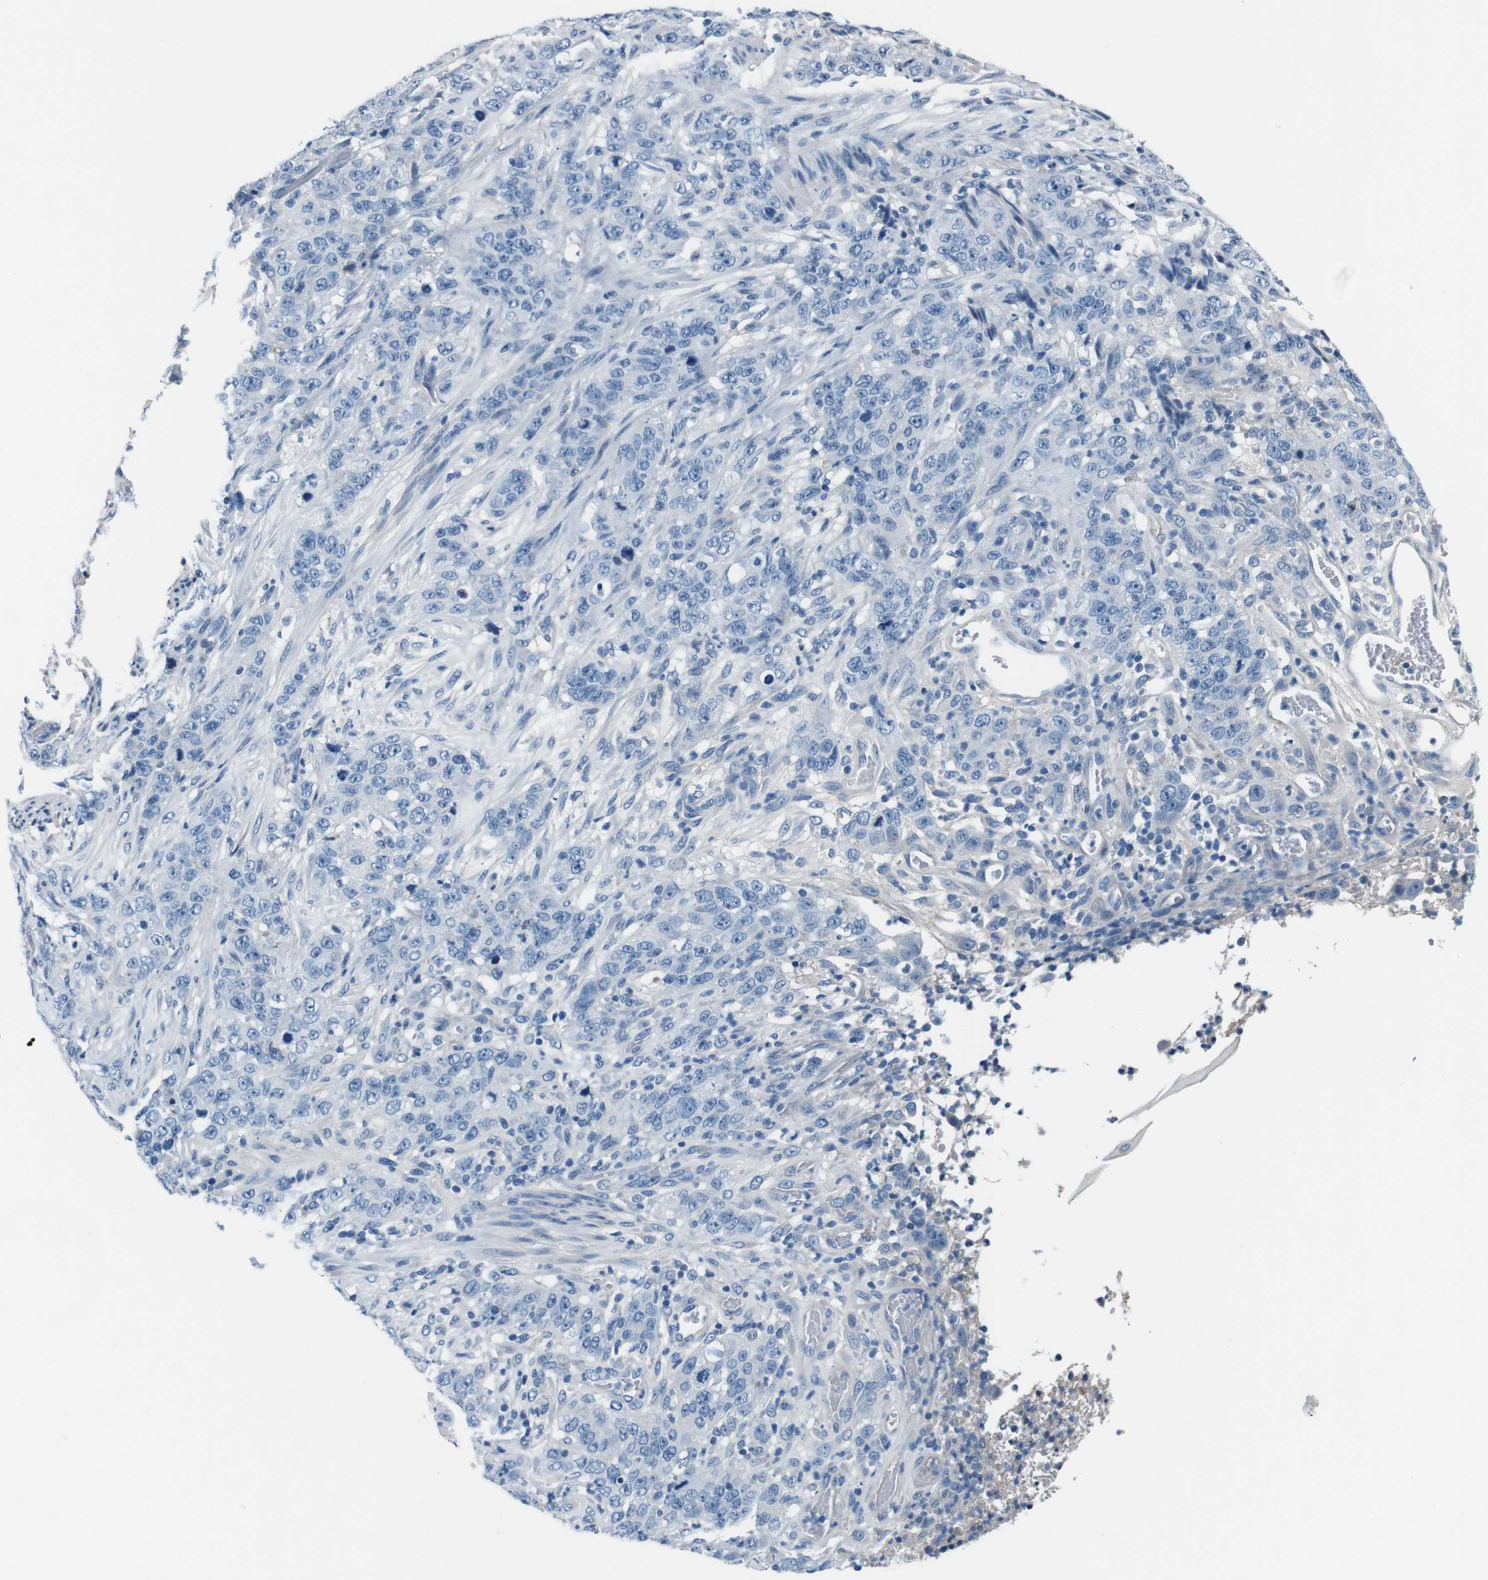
{"staining": {"intensity": "negative", "quantity": "none", "location": "none"}, "tissue": "stomach cancer", "cell_type": "Tumor cells", "image_type": "cancer", "snomed": [{"axis": "morphology", "description": "Adenocarcinoma, NOS"}, {"axis": "topography", "description": "Stomach"}], "caption": "IHC of human adenocarcinoma (stomach) demonstrates no positivity in tumor cells.", "gene": "LEP", "patient": {"sex": "male", "age": 48}}